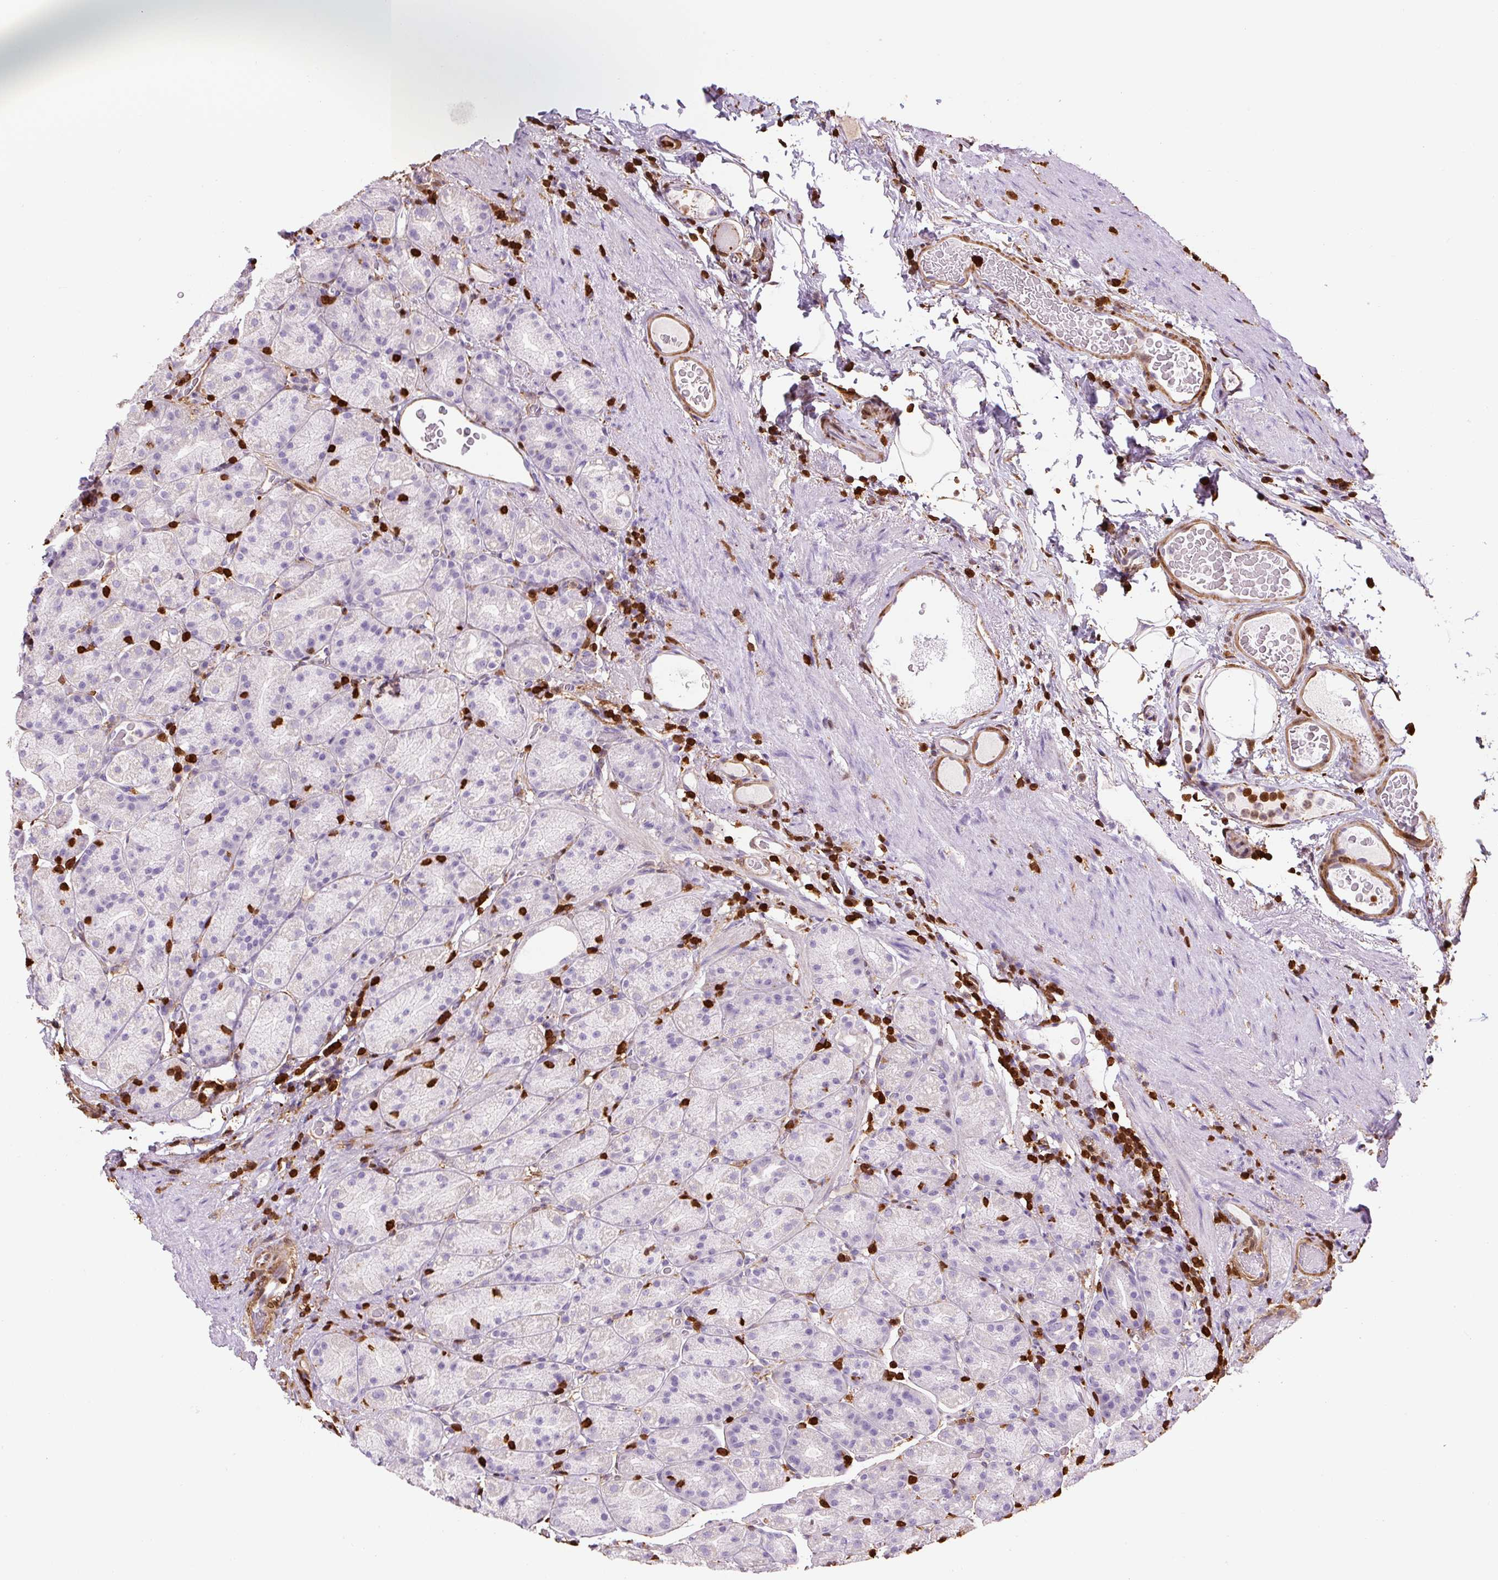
{"staining": {"intensity": "negative", "quantity": "none", "location": "none"}, "tissue": "stomach", "cell_type": "Glandular cells", "image_type": "normal", "snomed": [{"axis": "morphology", "description": "Normal tissue, NOS"}, {"axis": "topography", "description": "Stomach, upper"}, {"axis": "topography", "description": "Stomach"}], "caption": "High magnification brightfield microscopy of unremarkable stomach stained with DAB (3,3'-diaminobenzidine) (brown) and counterstained with hematoxylin (blue): glandular cells show no significant expression.", "gene": "S100A4", "patient": {"sex": "male", "age": 68}}